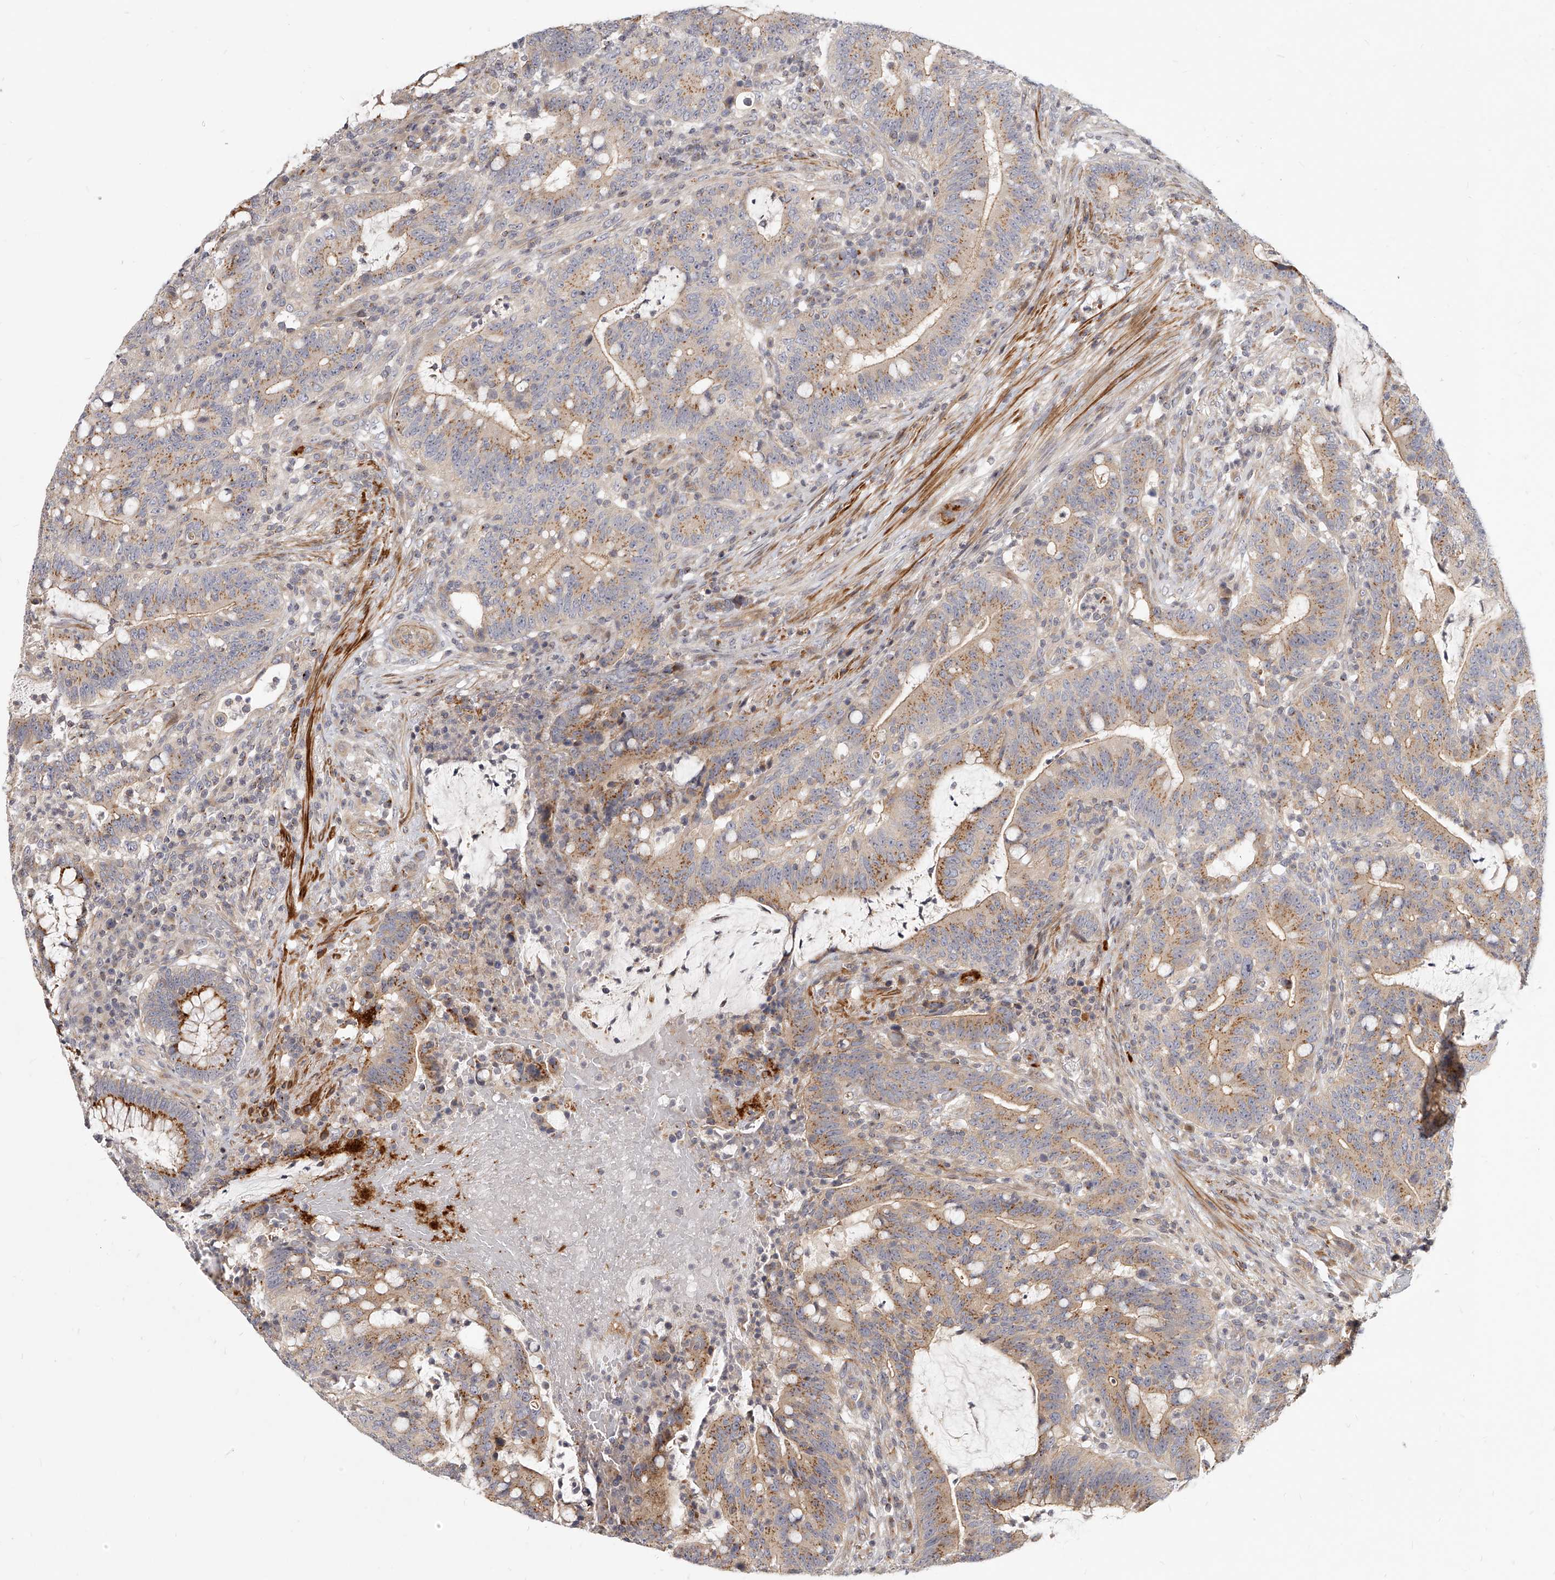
{"staining": {"intensity": "moderate", "quantity": ">75%", "location": "cytoplasmic/membranous"}, "tissue": "colorectal cancer", "cell_type": "Tumor cells", "image_type": "cancer", "snomed": [{"axis": "morphology", "description": "Adenocarcinoma, NOS"}, {"axis": "topography", "description": "Colon"}], "caption": "IHC of colorectal cancer exhibits medium levels of moderate cytoplasmic/membranous expression in about >75% of tumor cells.", "gene": "SLC37A1", "patient": {"sex": "female", "age": 66}}